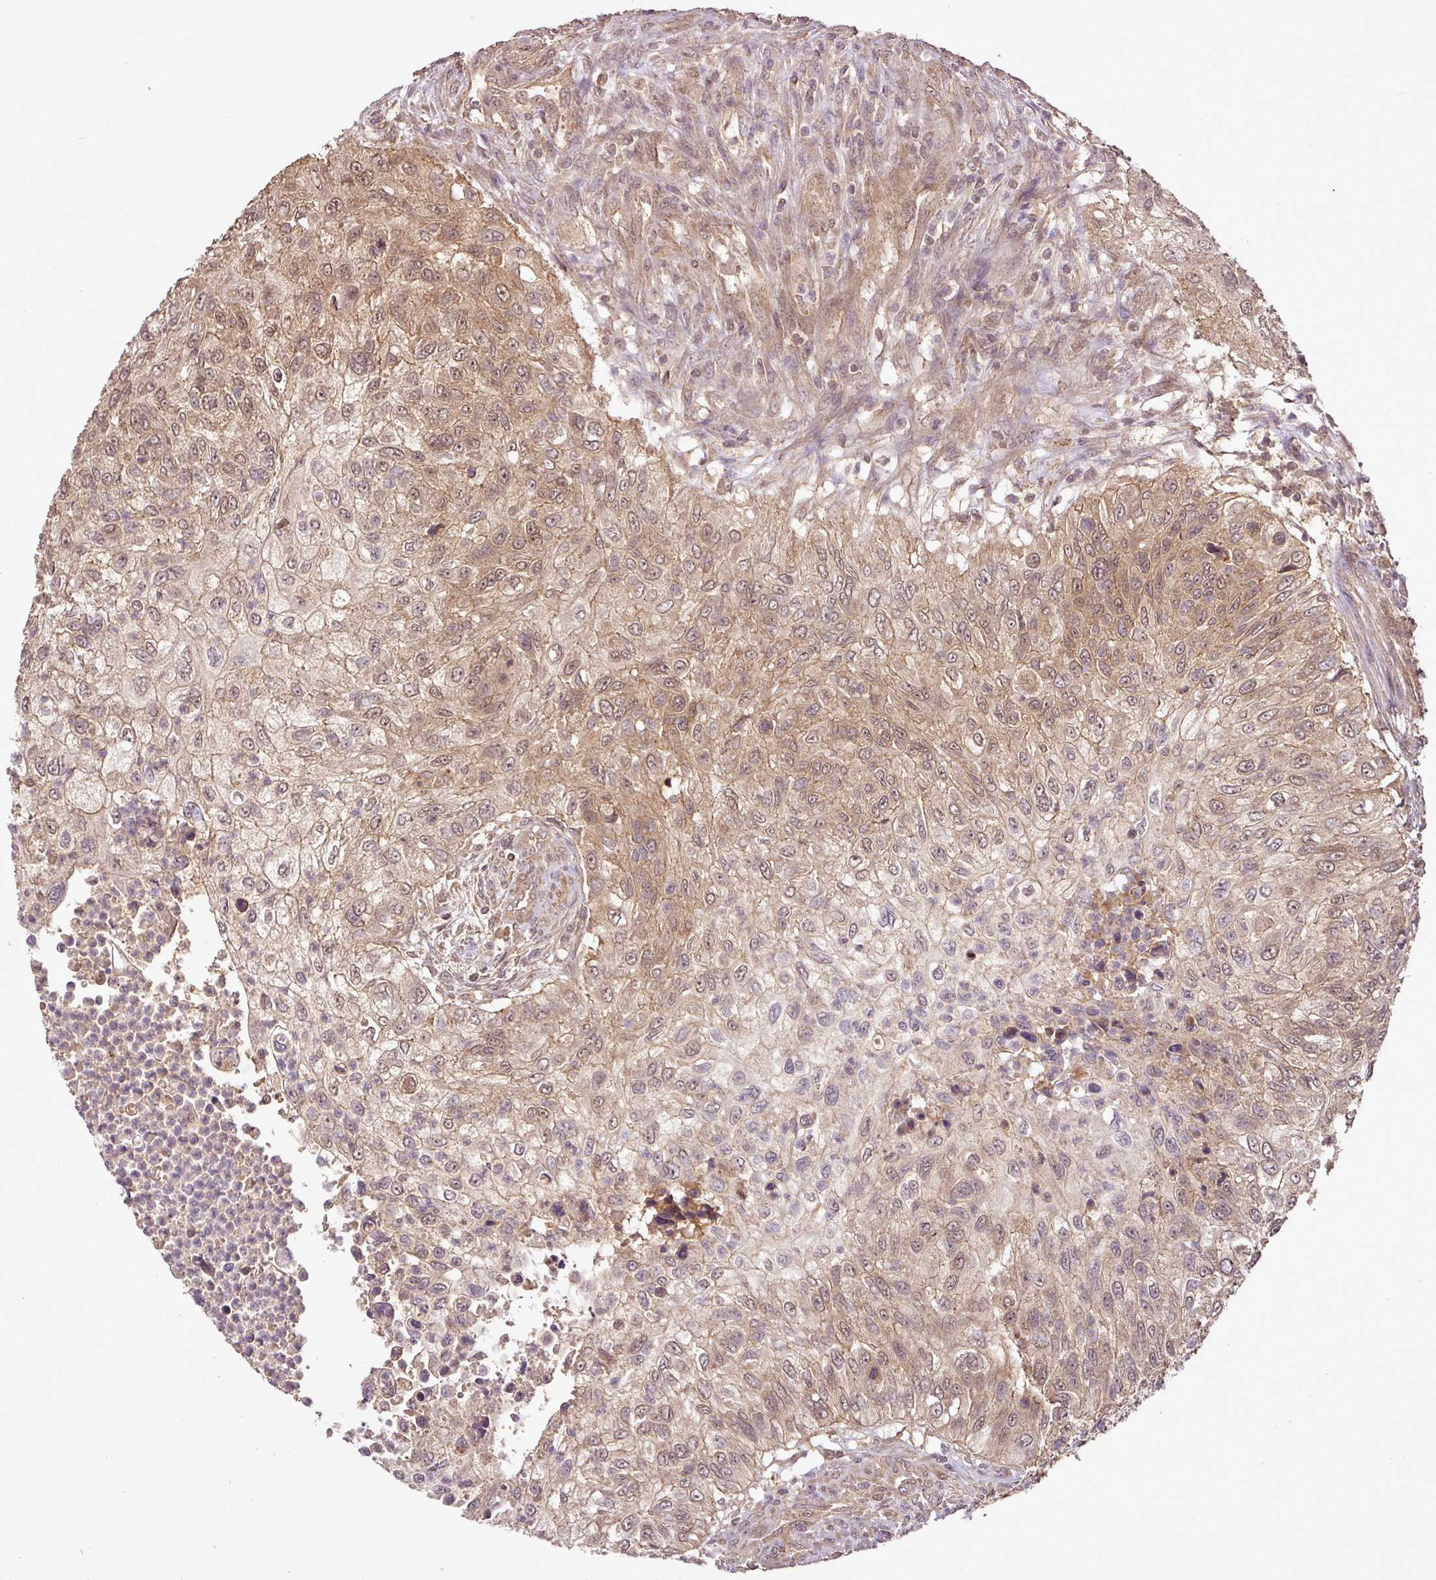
{"staining": {"intensity": "moderate", "quantity": "25%-75%", "location": "cytoplasmic/membranous,nuclear"}, "tissue": "urothelial cancer", "cell_type": "Tumor cells", "image_type": "cancer", "snomed": [{"axis": "morphology", "description": "Urothelial carcinoma, High grade"}, {"axis": "topography", "description": "Urinary bladder"}], "caption": "Urothelial carcinoma (high-grade) tissue exhibits moderate cytoplasmic/membranous and nuclear positivity in approximately 25%-75% of tumor cells, visualized by immunohistochemistry.", "gene": "FAIM", "patient": {"sex": "female", "age": 60}}